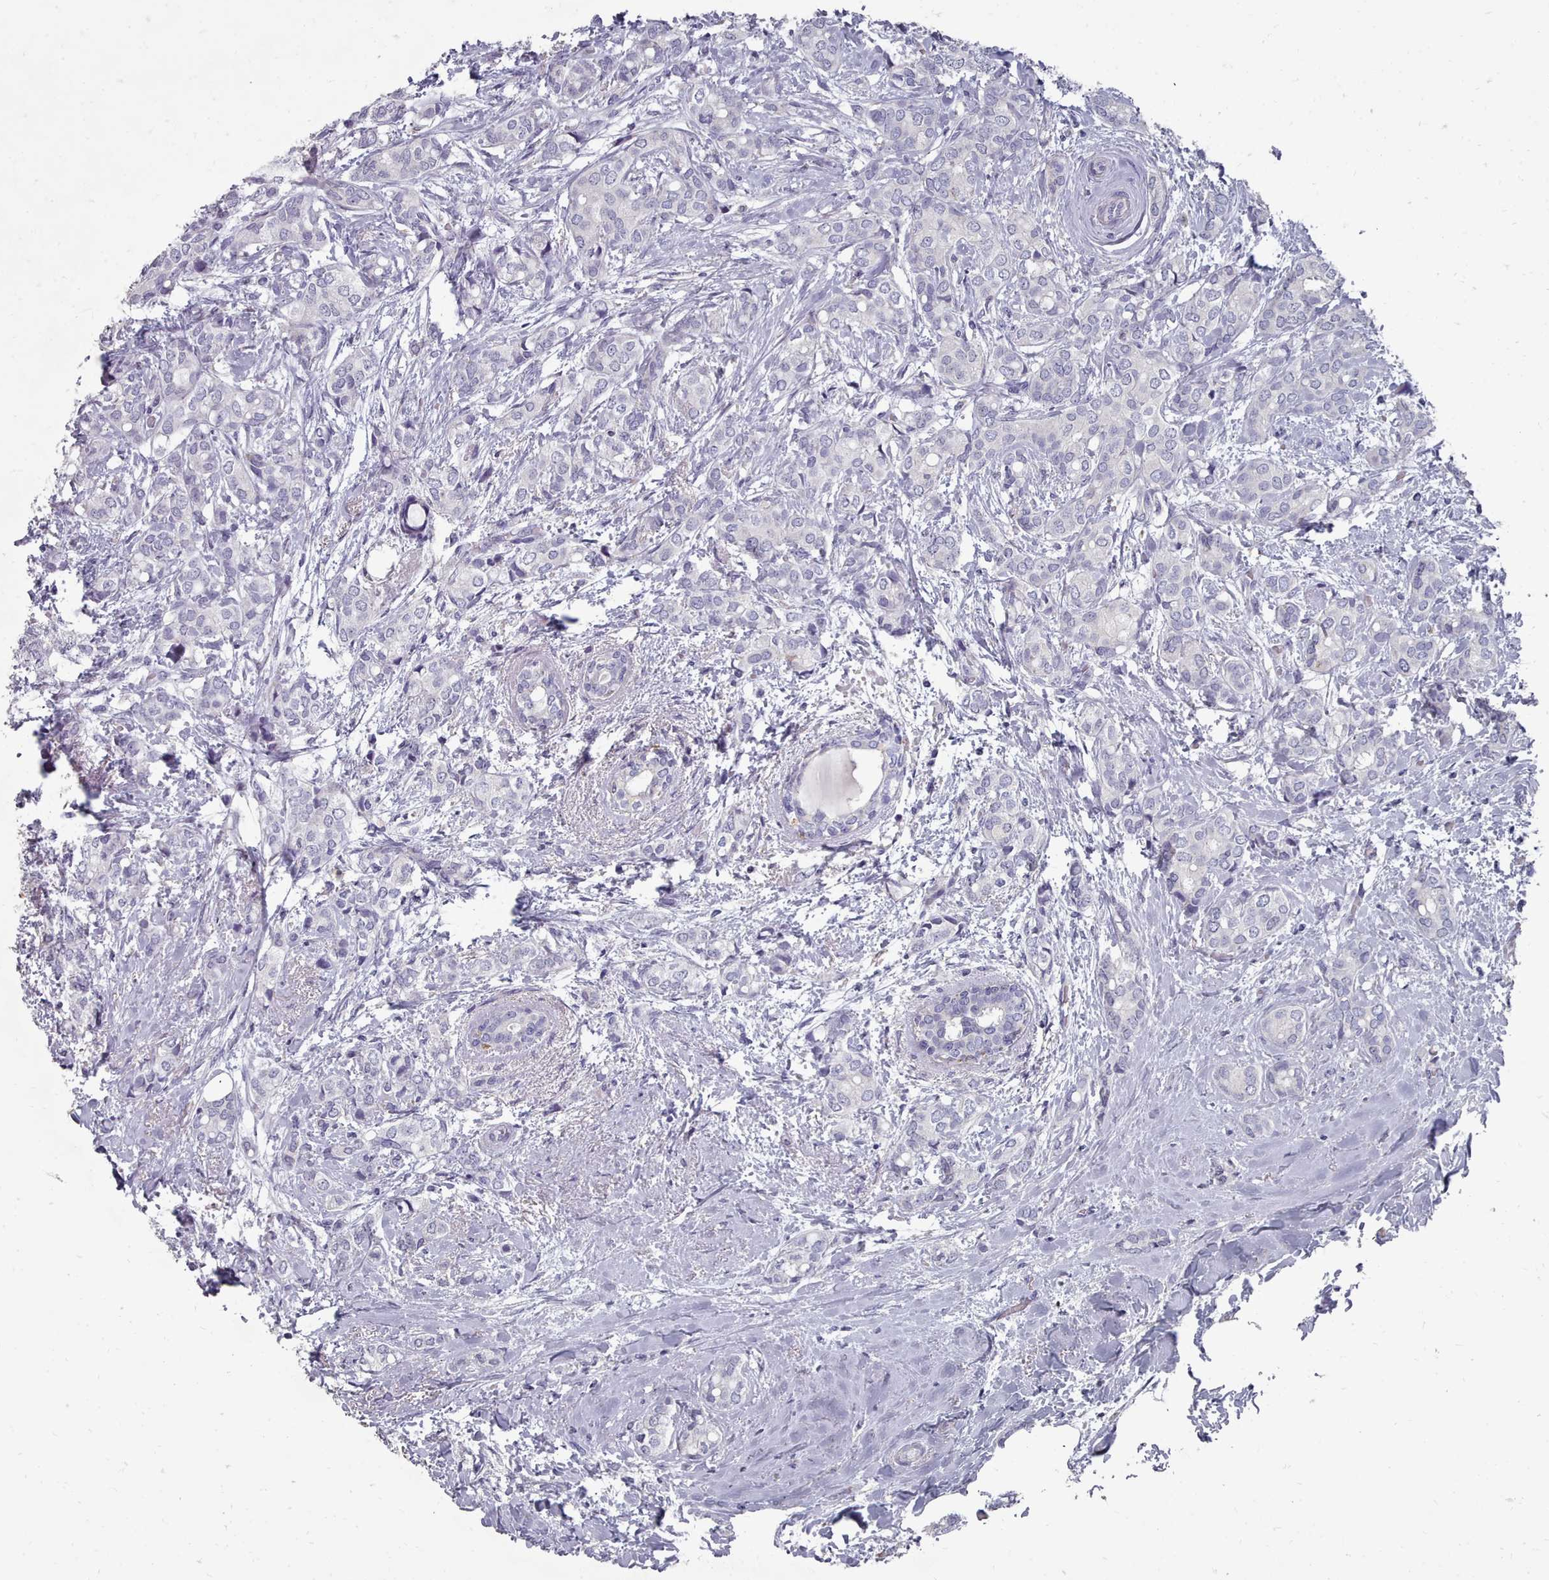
{"staining": {"intensity": "negative", "quantity": "none", "location": "none"}, "tissue": "breast cancer", "cell_type": "Tumor cells", "image_type": "cancer", "snomed": [{"axis": "morphology", "description": "Duct carcinoma"}, {"axis": "topography", "description": "Breast"}], "caption": "Immunohistochemical staining of breast intraductal carcinoma demonstrates no significant positivity in tumor cells.", "gene": "OTULINL", "patient": {"sex": "female", "age": 73}}